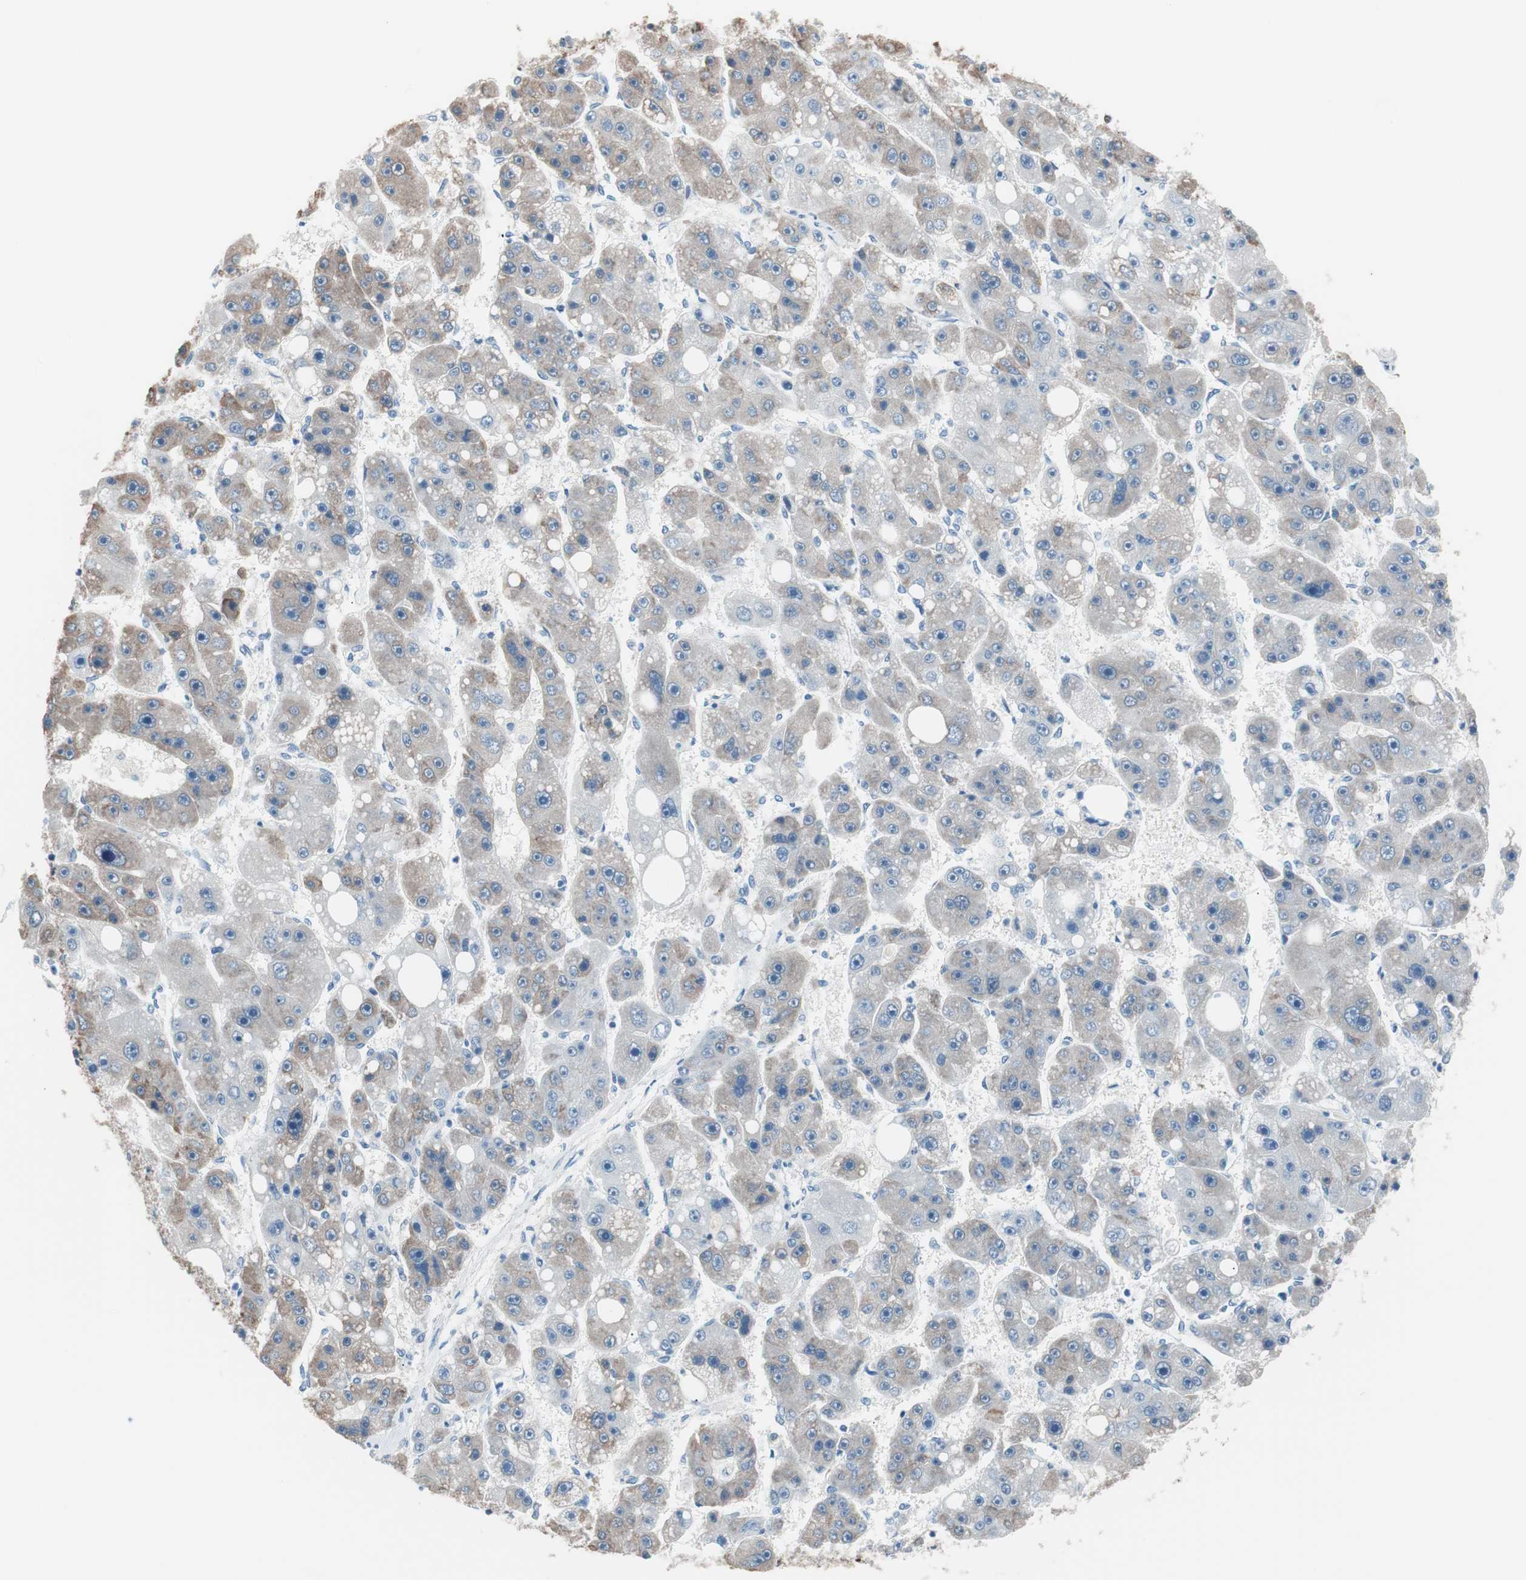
{"staining": {"intensity": "moderate", "quantity": "25%-75%", "location": "cytoplasmic/membranous"}, "tissue": "liver cancer", "cell_type": "Tumor cells", "image_type": "cancer", "snomed": [{"axis": "morphology", "description": "Carcinoma, Hepatocellular, NOS"}, {"axis": "topography", "description": "Liver"}], "caption": "Brown immunohistochemical staining in liver cancer displays moderate cytoplasmic/membranous expression in about 25%-75% of tumor cells.", "gene": "VIL1", "patient": {"sex": "female", "age": 61}}